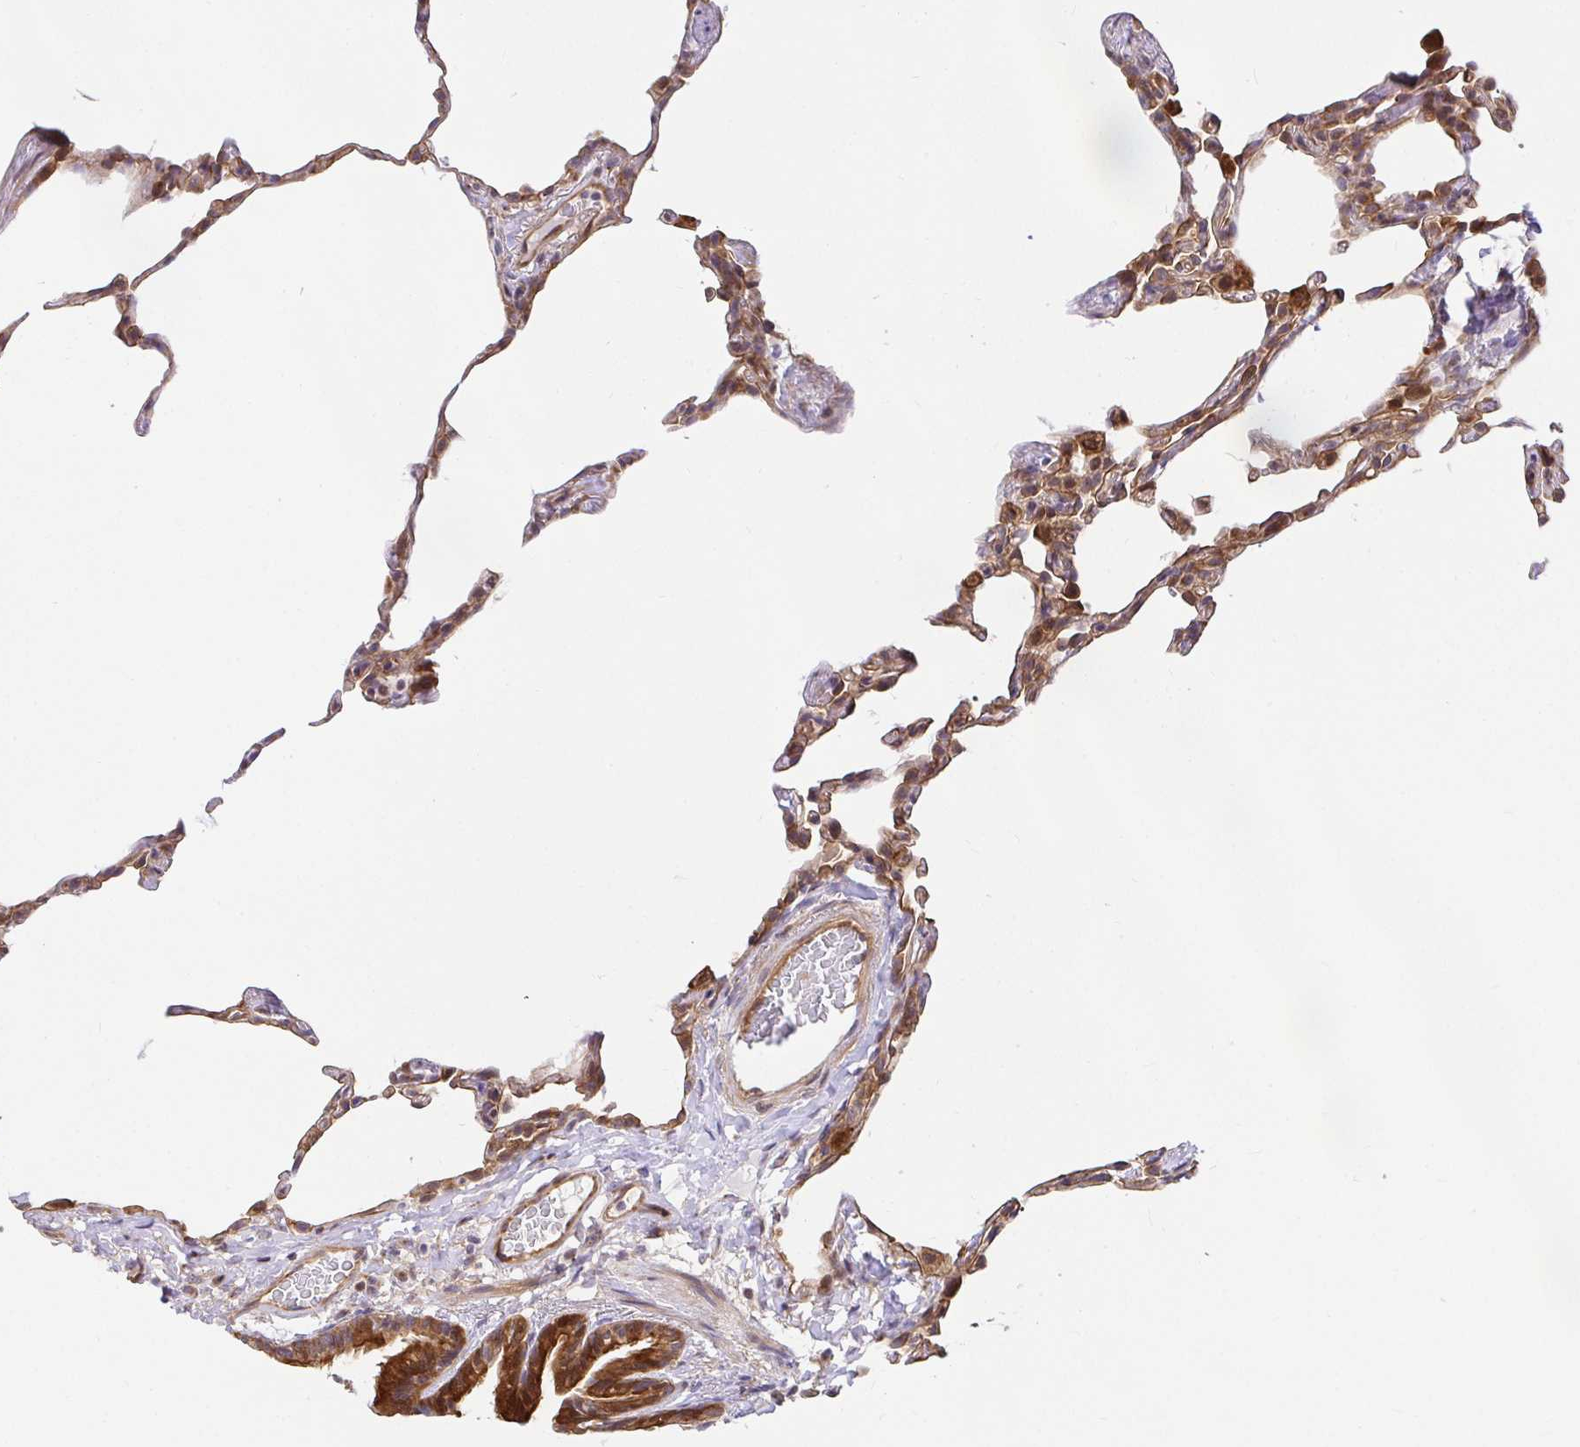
{"staining": {"intensity": "weak", "quantity": ">75%", "location": "cytoplasmic/membranous"}, "tissue": "lung", "cell_type": "Alveolar cells", "image_type": "normal", "snomed": [{"axis": "morphology", "description": "Normal tissue, NOS"}, {"axis": "topography", "description": "Lung"}], "caption": "Lung stained with DAB IHC demonstrates low levels of weak cytoplasmic/membranous positivity in approximately >75% of alveolar cells. (Stains: DAB (3,3'-diaminobenzidine) in brown, nuclei in blue, Microscopy: brightfield microscopy at high magnification).", "gene": "TRIM55", "patient": {"sex": "female", "age": 57}}